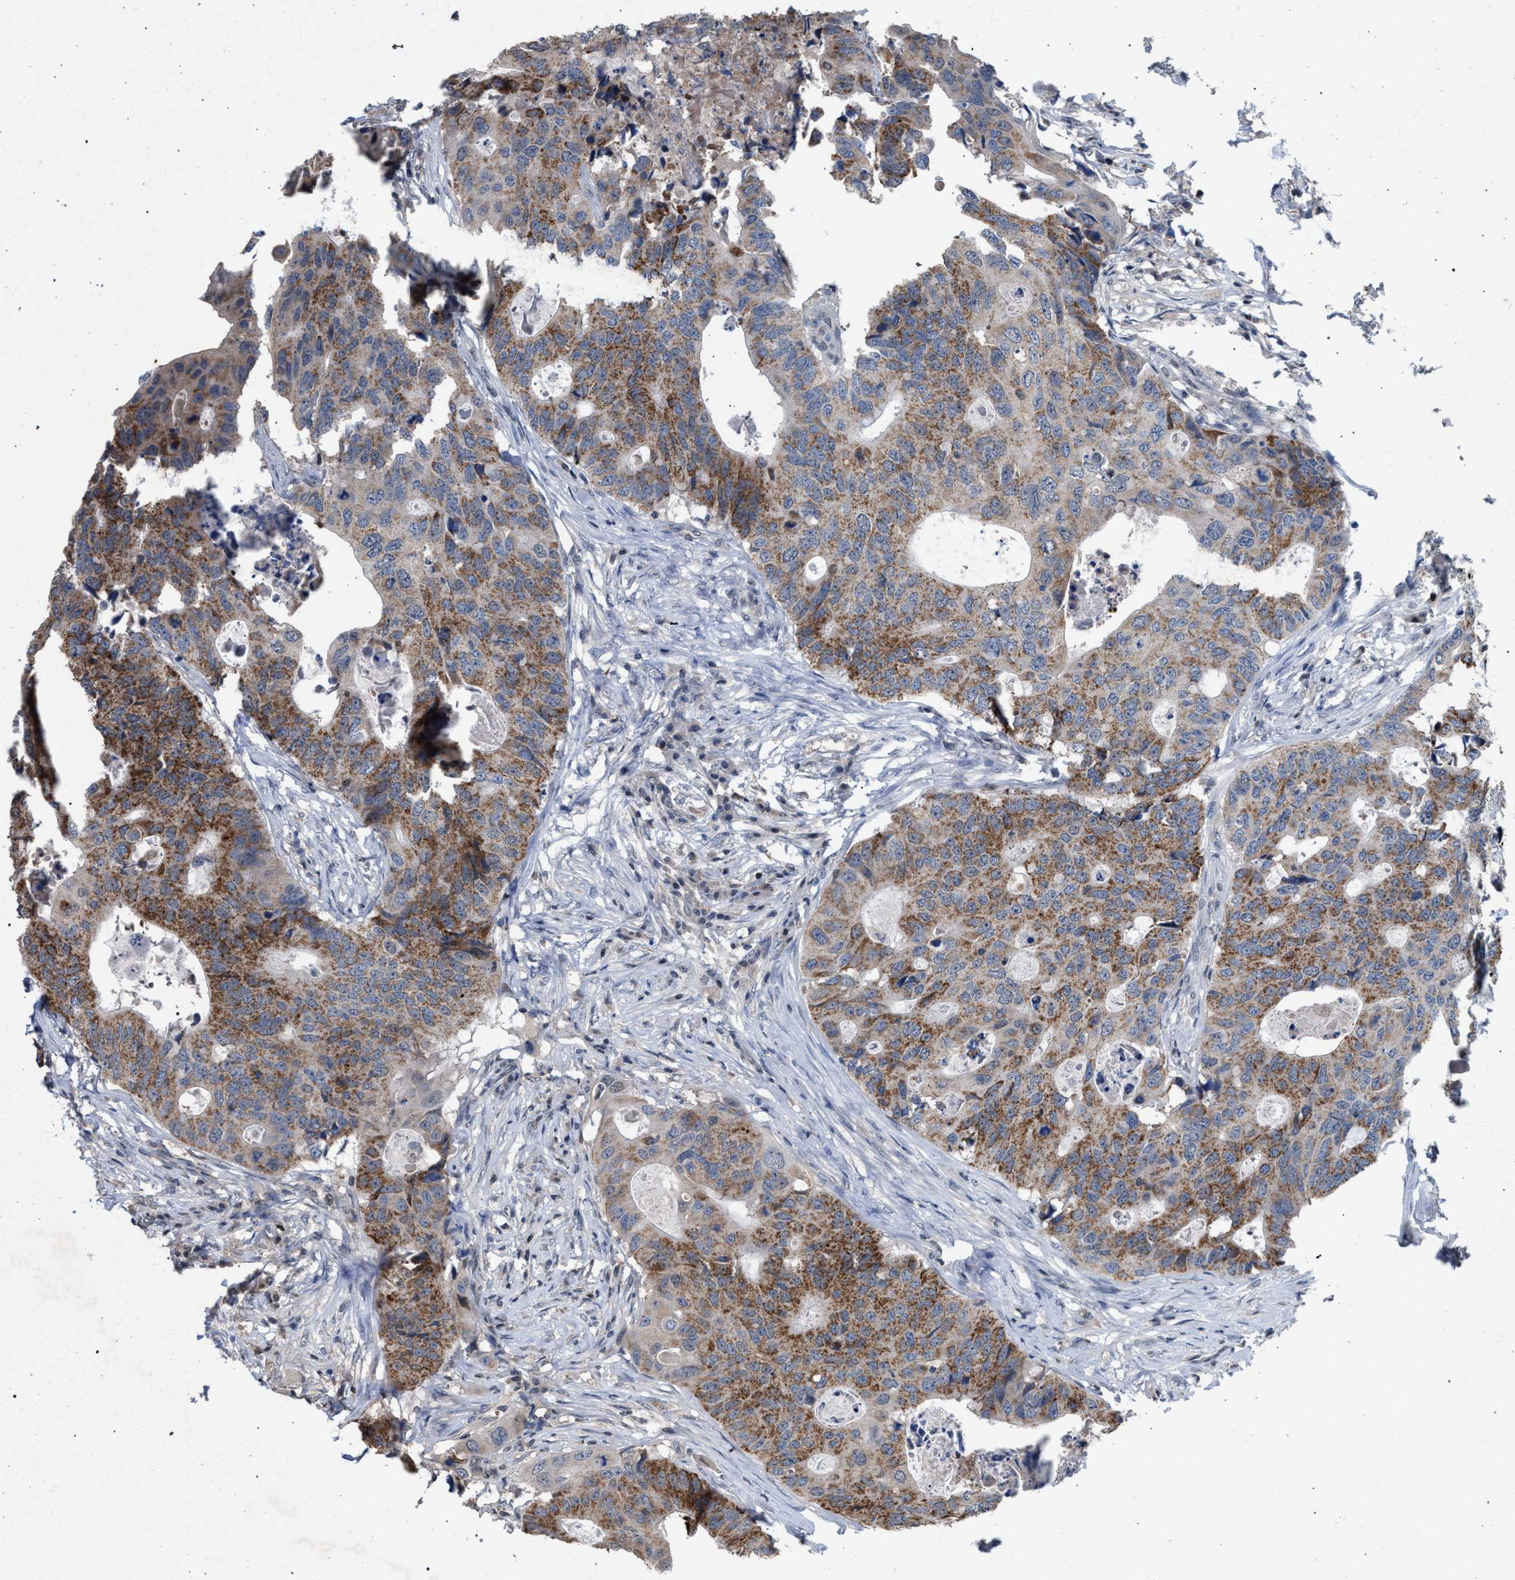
{"staining": {"intensity": "moderate", "quantity": ">75%", "location": "cytoplasmic/membranous"}, "tissue": "colorectal cancer", "cell_type": "Tumor cells", "image_type": "cancer", "snomed": [{"axis": "morphology", "description": "Adenocarcinoma, NOS"}, {"axis": "topography", "description": "Colon"}], "caption": "An immunohistochemistry (IHC) image of tumor tissue is shown. Protein staining in brown highlights moderate cytoplasmic/membranous positivity in colorectal cancer (adenocarcinoma) within tumor cells.", "gene": "TECPR1", "patient": {"sex": "male", "age": 71}}